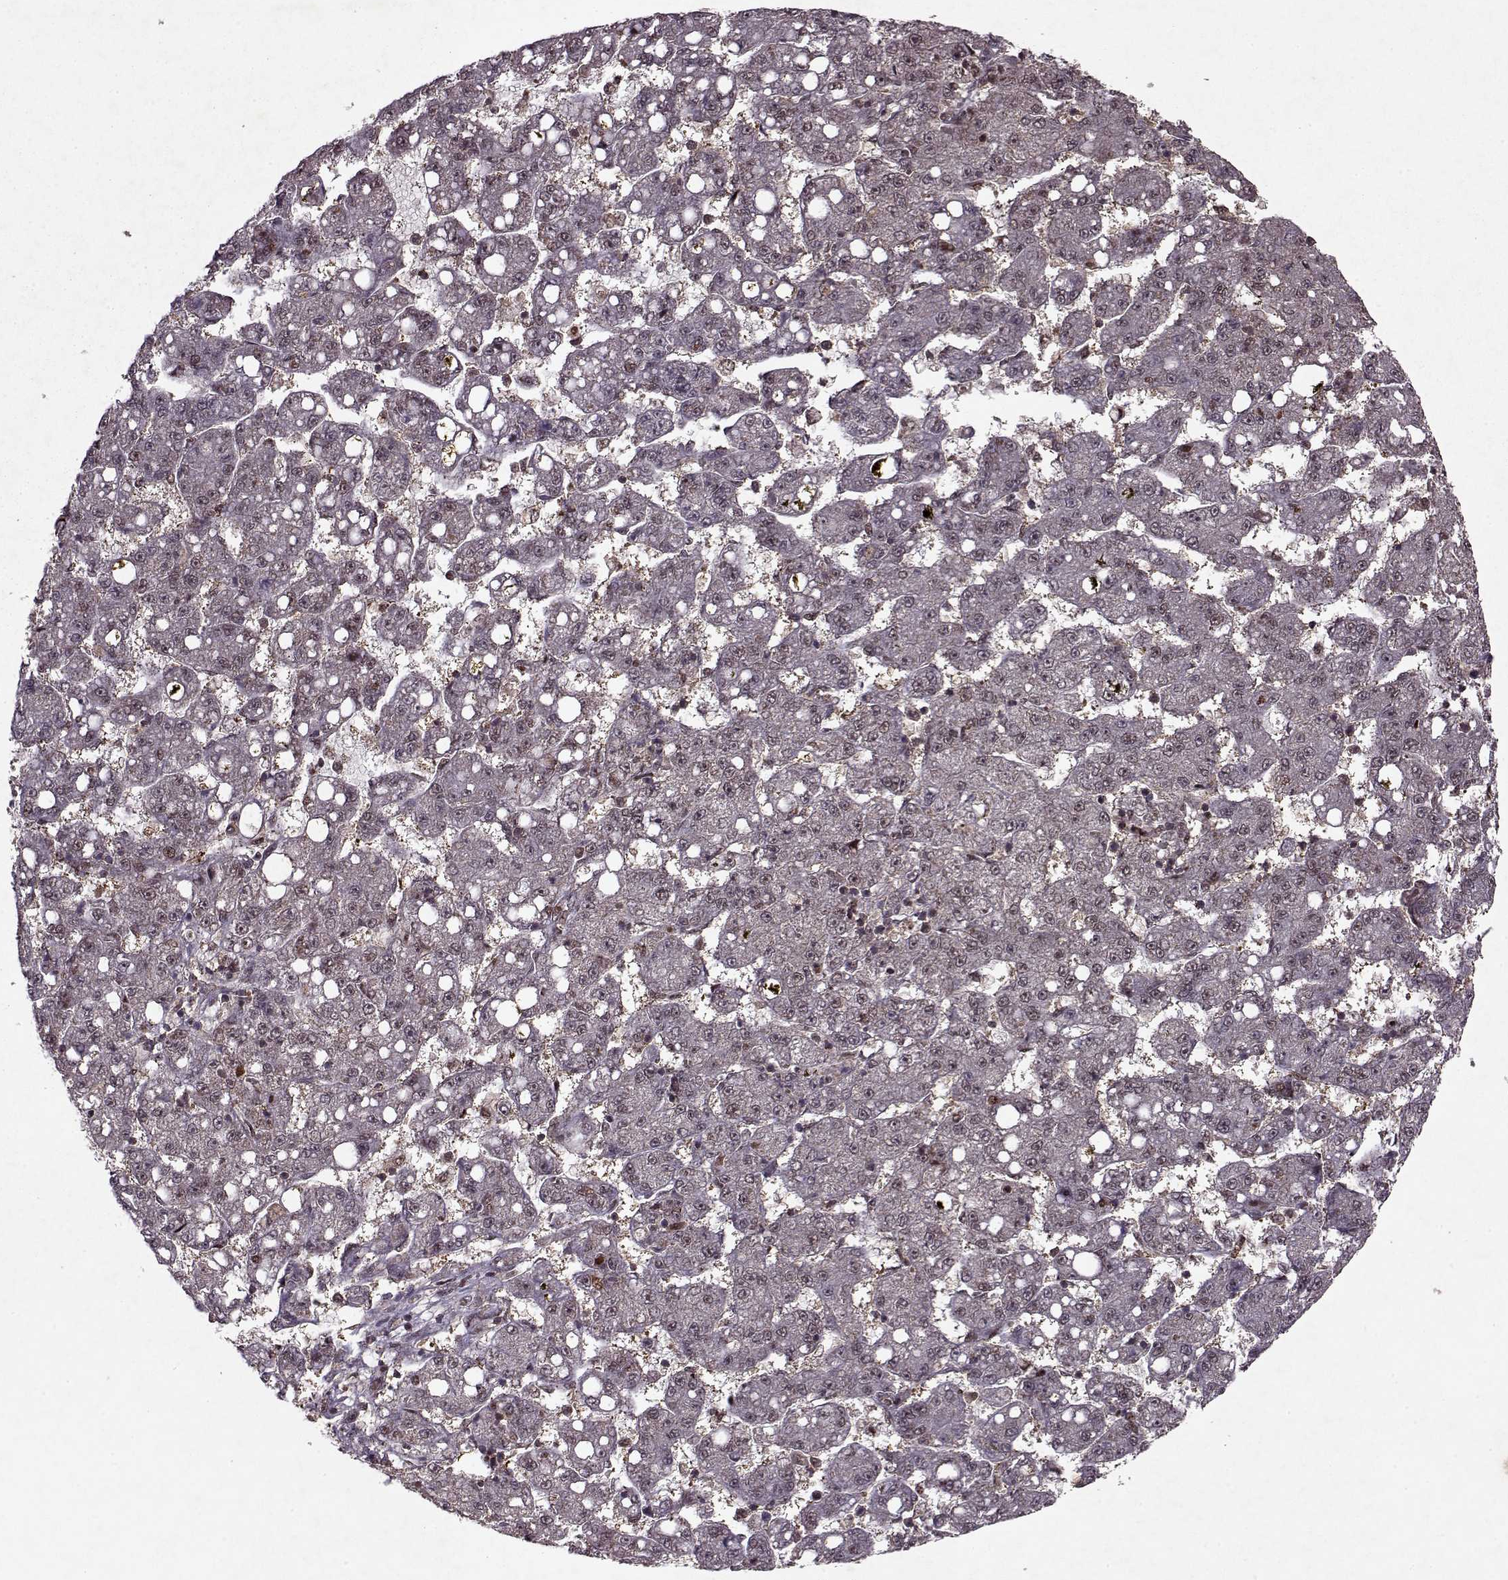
{"staining": {"intensity": "weak", "quantity": "<25%", "location": "nuclear"}, "tissue": "liver cancer", "cell_type": "Tumor cells", "image_type": "cancer", "snomed": [{"axis": "morphology", "description": "Carcinoma, Hepatocellular, NOS"}, {"axis": "topography", "description": "Liver"}], "caption": "High magnification brightfield microscopy of liver hepatocellular carcinoma stained with DAB (3,3'-diaminobenzidine) (brown) and counterstained with hematoxylin (blue): tumor cells show no significant staining. (Stains: DAB (3,3'-diaminobenzidine) IHC with hematoxylin counter stain, Microscopy: brightfield microscopy at high magnification).", "gene": "PSMA7", "patient": {"sex": "female", "age": 65}}